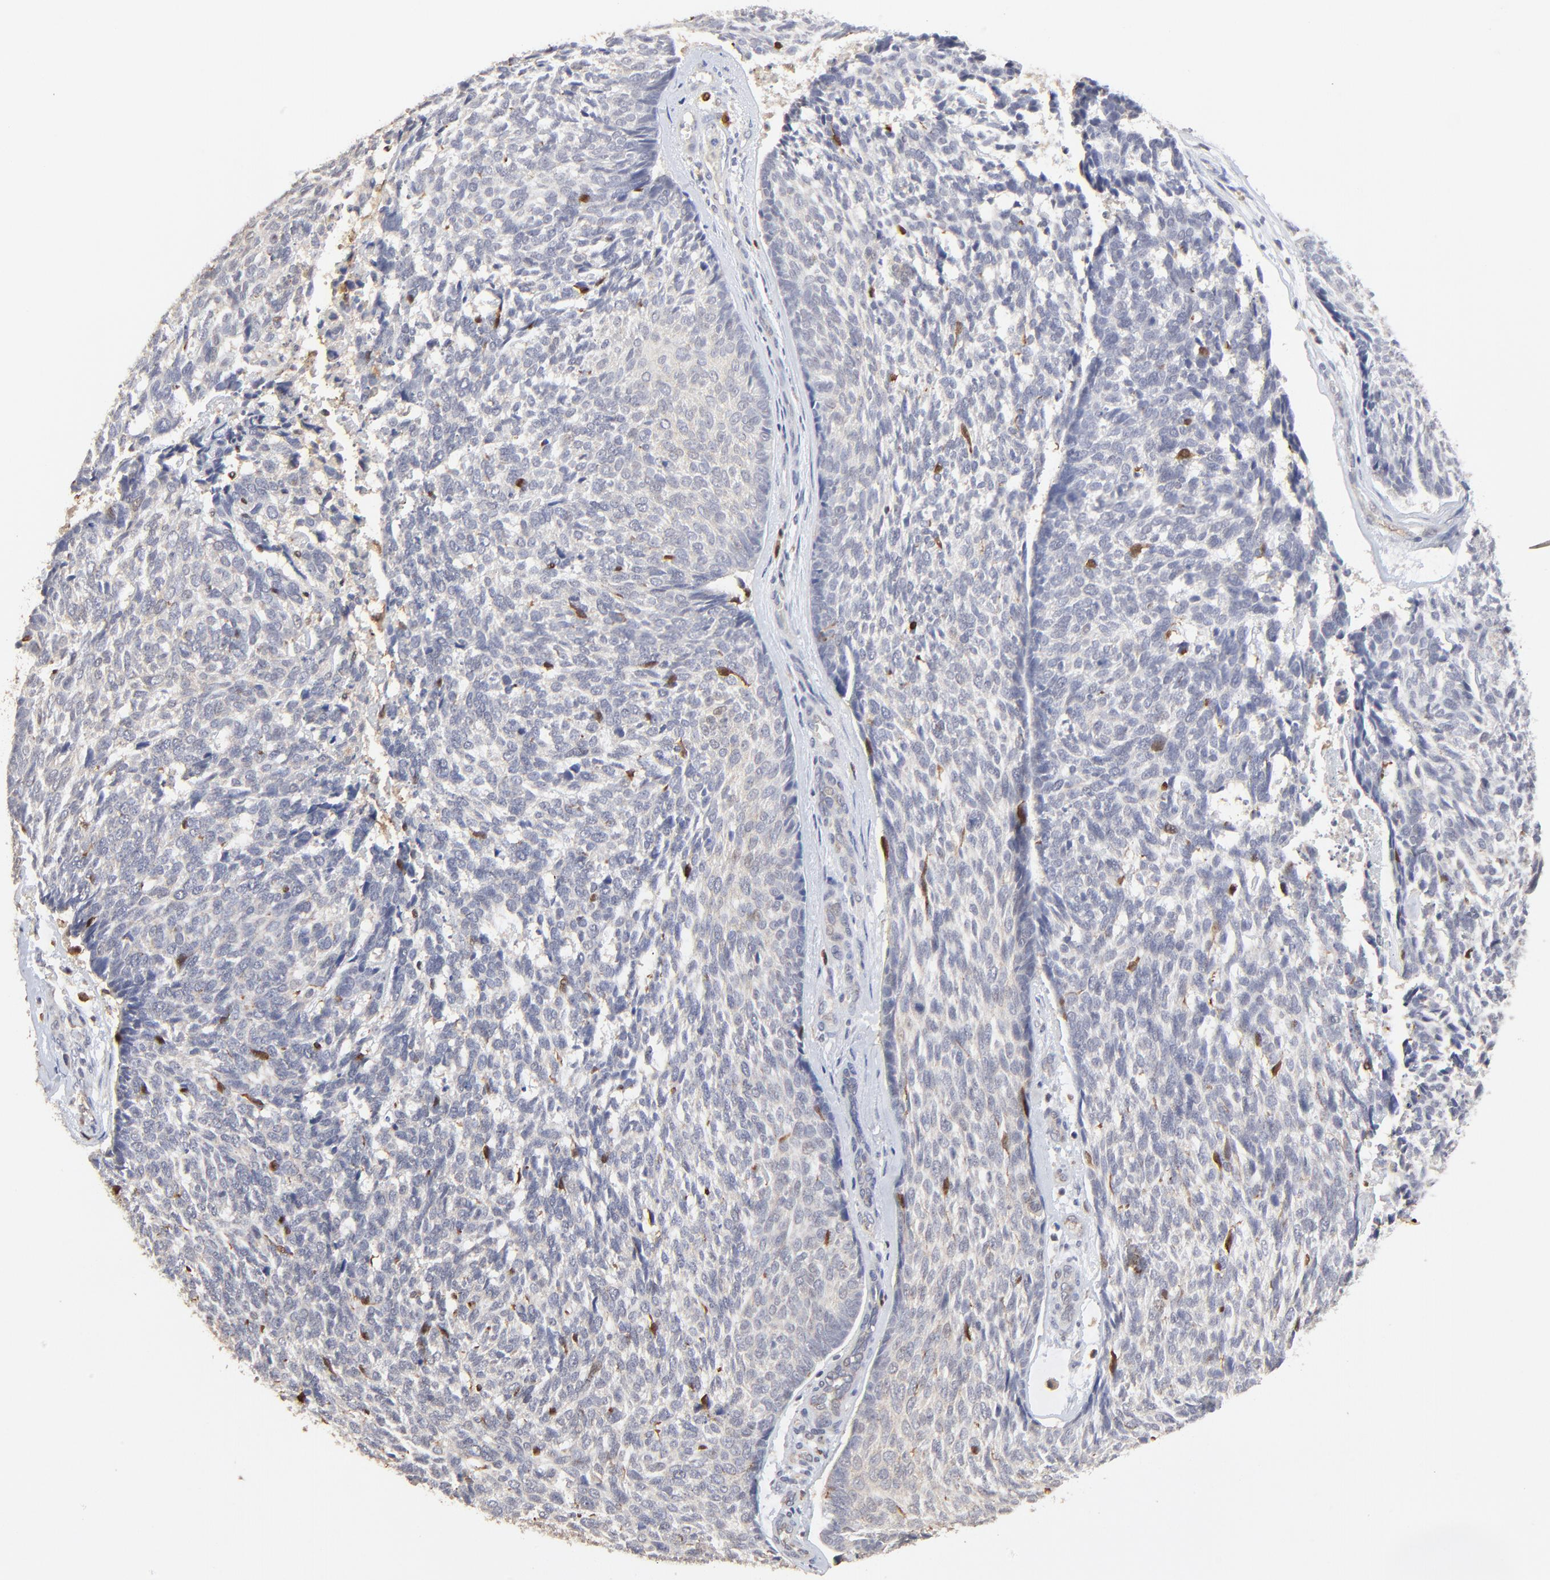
{"staining": {"intensity": "weak", "quantity": ">75%", "location": "cytoplasmic/membranous"}, "tissue": "skin cancer", "cell_type": "Tumor cells", "image_type": "cancer", "snomed": [{"axis": "morphology", "description": "Basal cell carcinoma"}, {"axis": "topography", "description": "Skin"}], "caption": "Immunohistochemical staining of human skin cancer (basal cell carcinoma) reveals low levels of weak cytoplasmic/membranous staining in about >75% of tumor cells.", "gene": "LGALS3", "patient": {"sex": "male", "age": 72}}